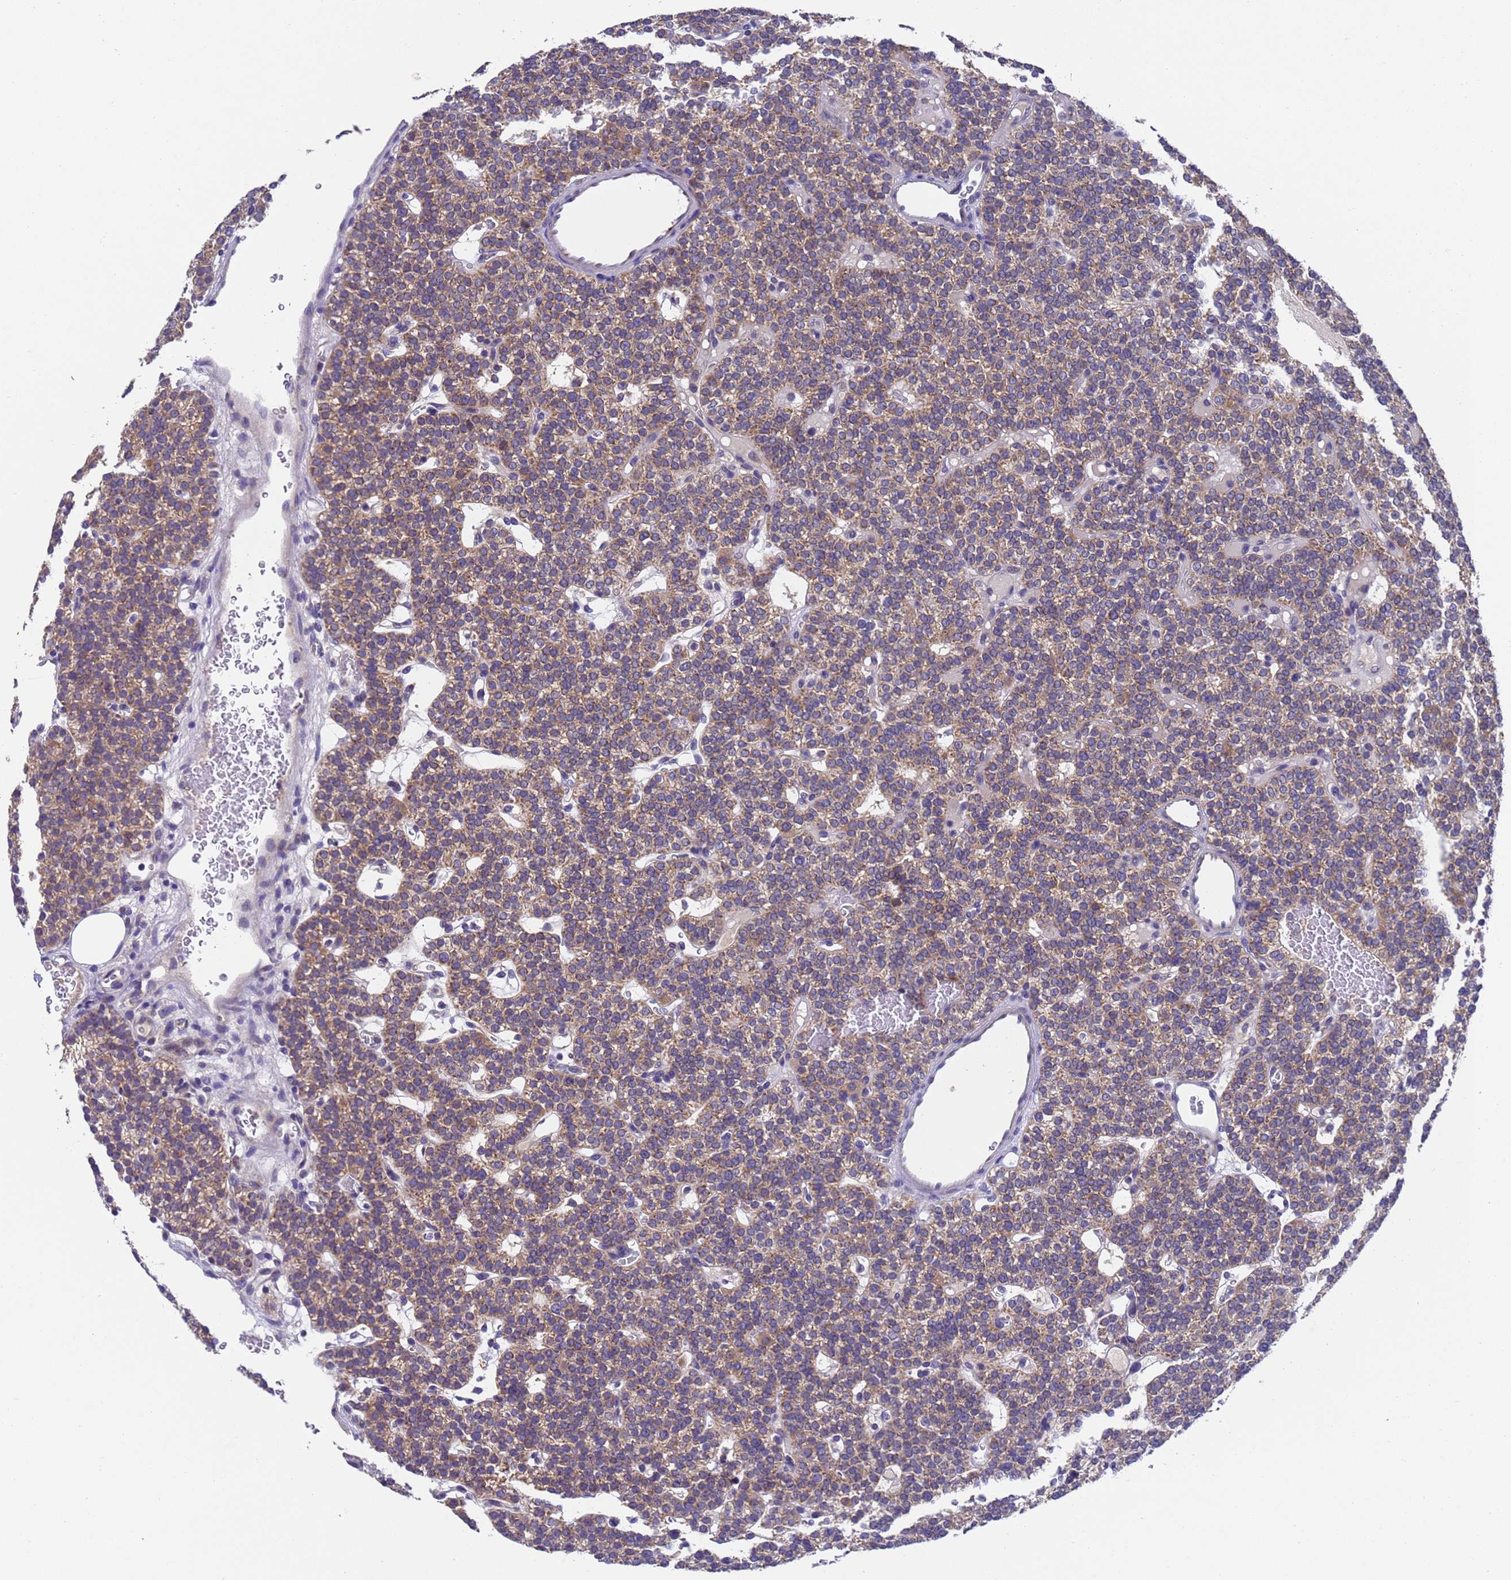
{"staining": {"intensity": "weak", "quantity": ">75%", "location": "cytoplasmic/membranous"}, "tissue": "parathyroid gland", "cell_type": "Glandular cells", "image_type": "normal", "snomed": [{"axis": "morphology", "description": "Normal tissue, NOS"}, {"axis": "topography", "description": "Parathyroid gland"}], "caption": "Glandular cells demonstrate low levels of weak cytoplasmic/membranous staining in approximately >75% of cells in normal parathyroid gland. (IHC, brightfield microscopy, high magnification).", "gene": "DCAF12L1", "patient": {"sex": "male", "age": 83}}